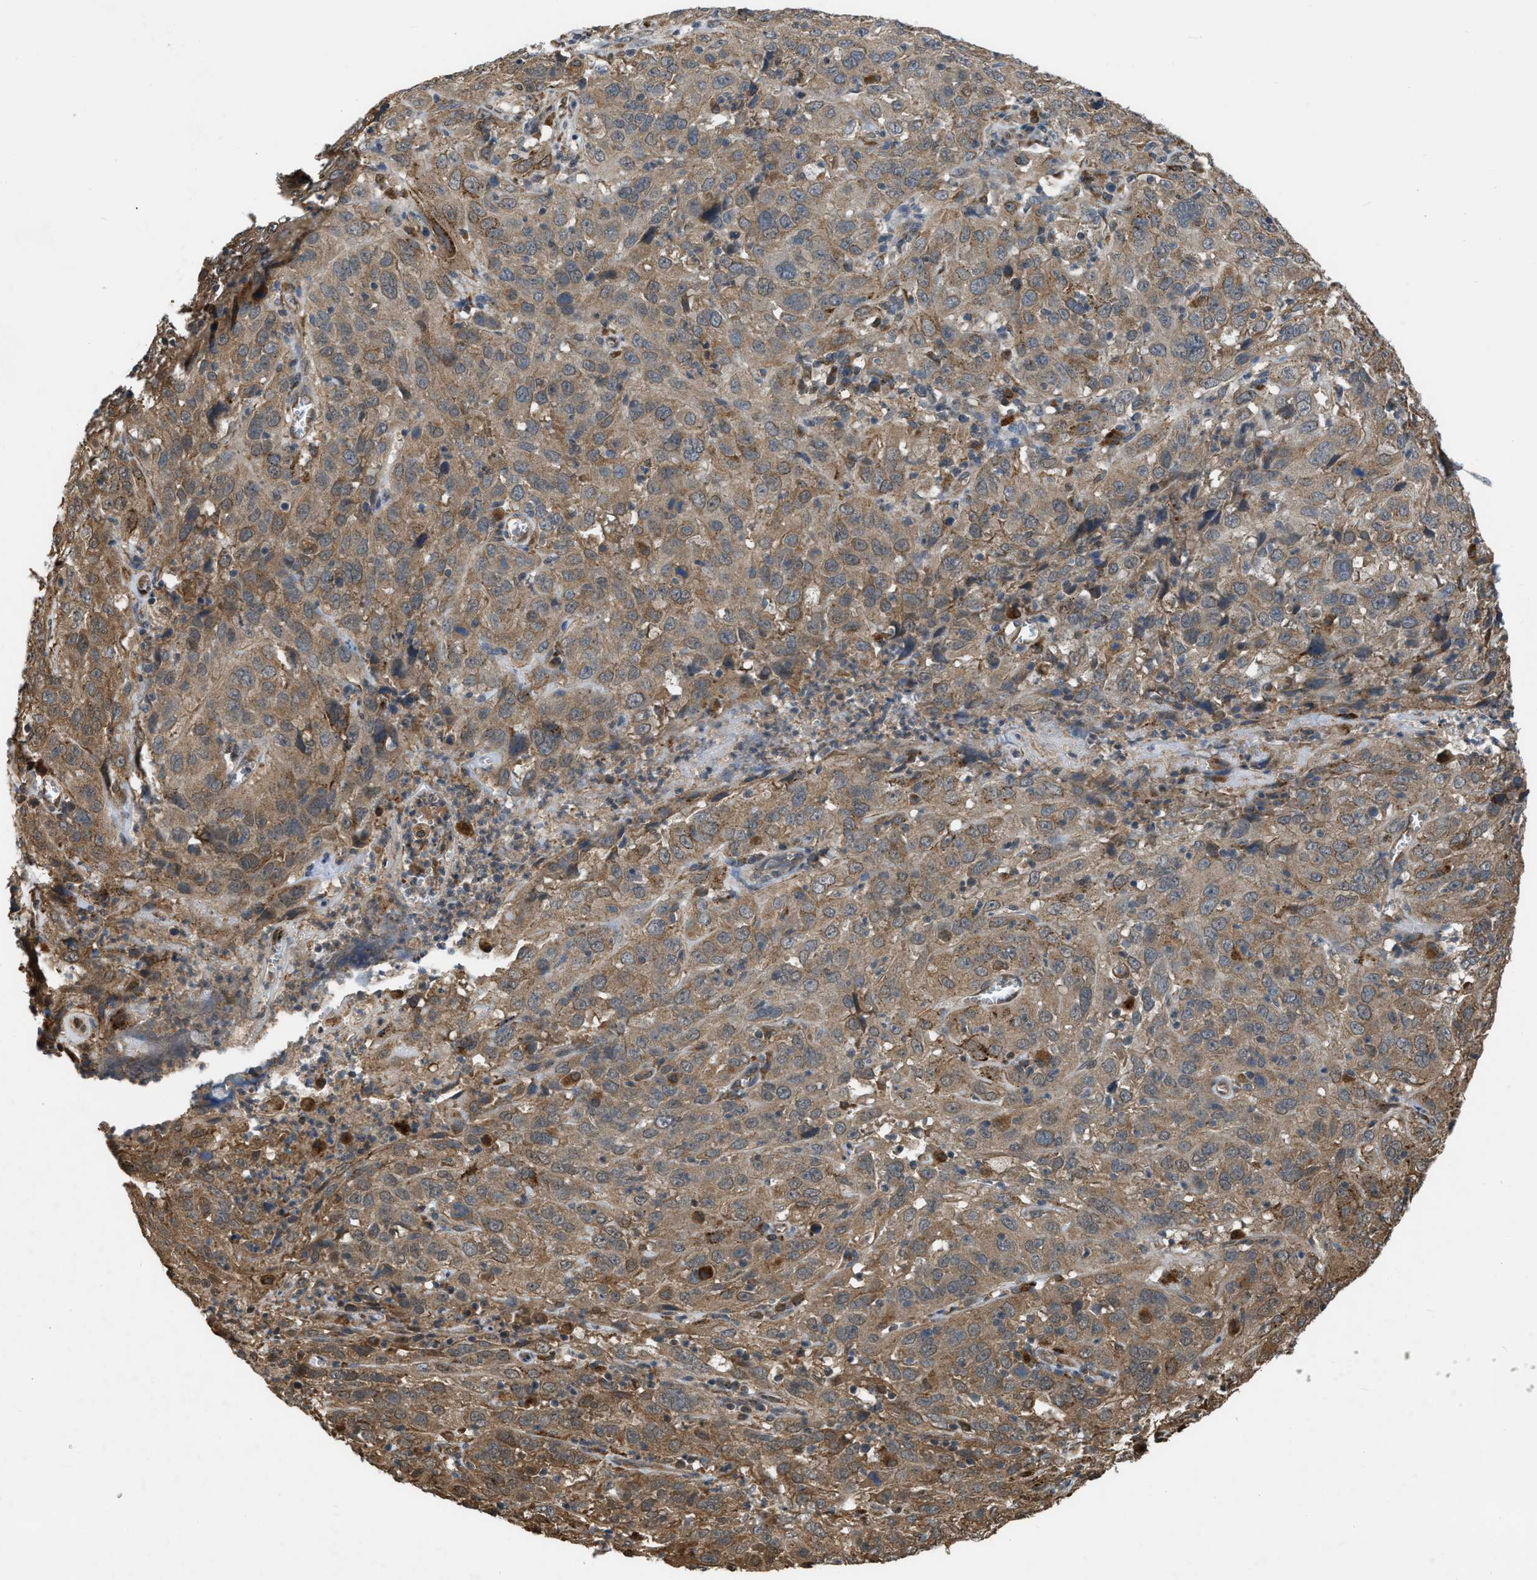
{"staining": {"intensity": "moderate", "quantity": "25%-75%", "location": "cytoplasmic/membranous"}, "tissue": "cervical cancer", "cell_type": "Tumor cells", "image_type": "cancer", "snomed": [{"axis": "morphology", "description": "Squamous cell carcinoma, NOS"}, {"axis": "topography", "description": "Cervix"}], "caption": "Moderate cytoplasmic/membranous positivity for a protein is identified in approximately 25%-75% of tumor cells of cervical cancer (squamous cell carcinoma) using IHC.", "gene": "BCL7C", "patient": {"sex": "female", "age": 32}}